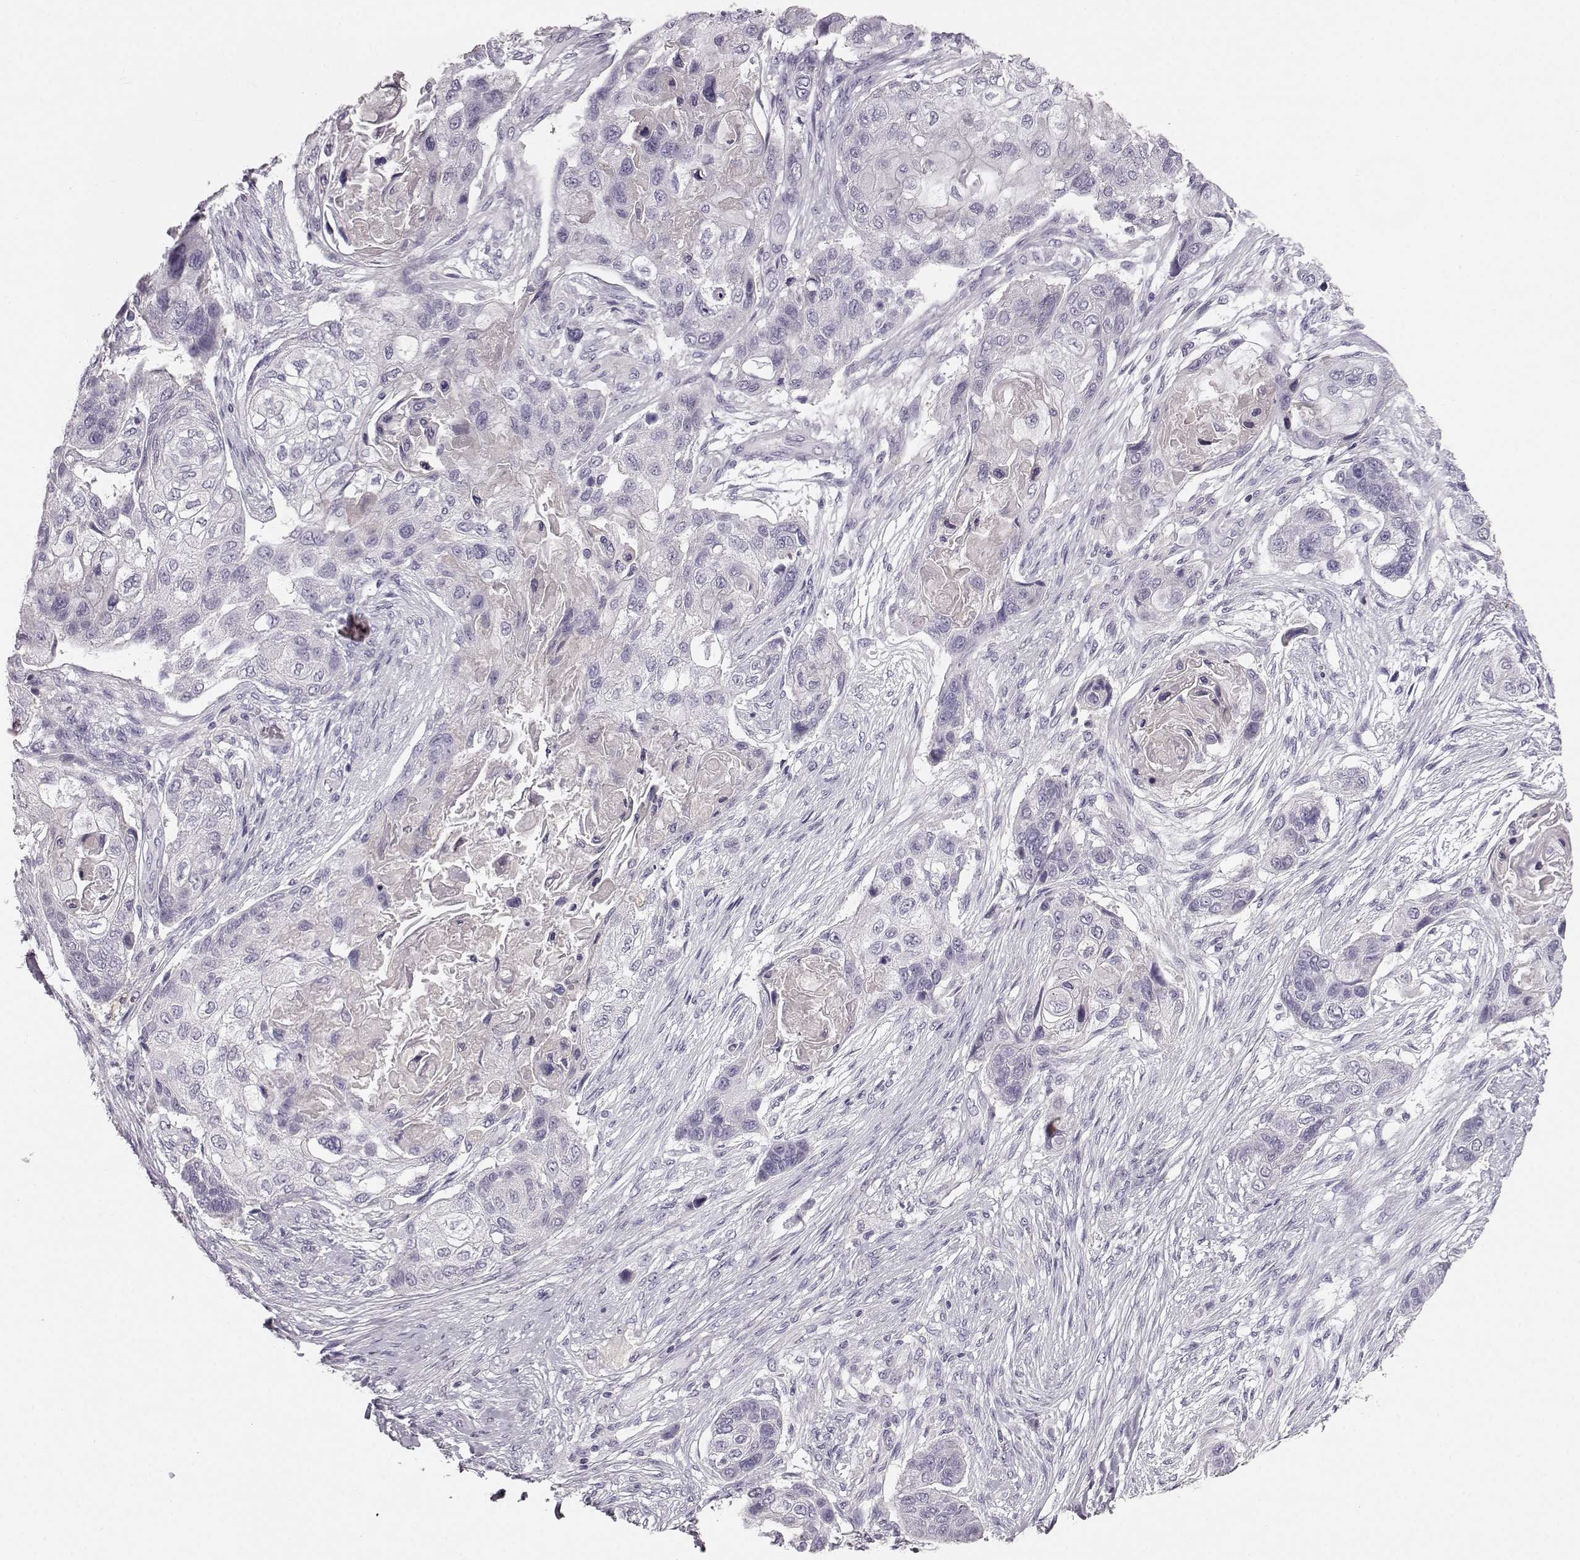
{"staining": {"intensity": "negative", "quantity": "none", "location": "none"}, "tissue": "lung cancer", "cell_type": "Tumor cells", "image_type": "cancer", "snomed": [{"axis": "morphology", "description": "Squamous cell carcinoma, NOS"}, {"axis": "topography", "description": "Lung"}], "caption": "Protein analysis of squamous cell carcinoma (lung) shows no significant expression in tumor cells.", "gene": "KIAA0319", "patient": {"sex": "male", "age": 69}}